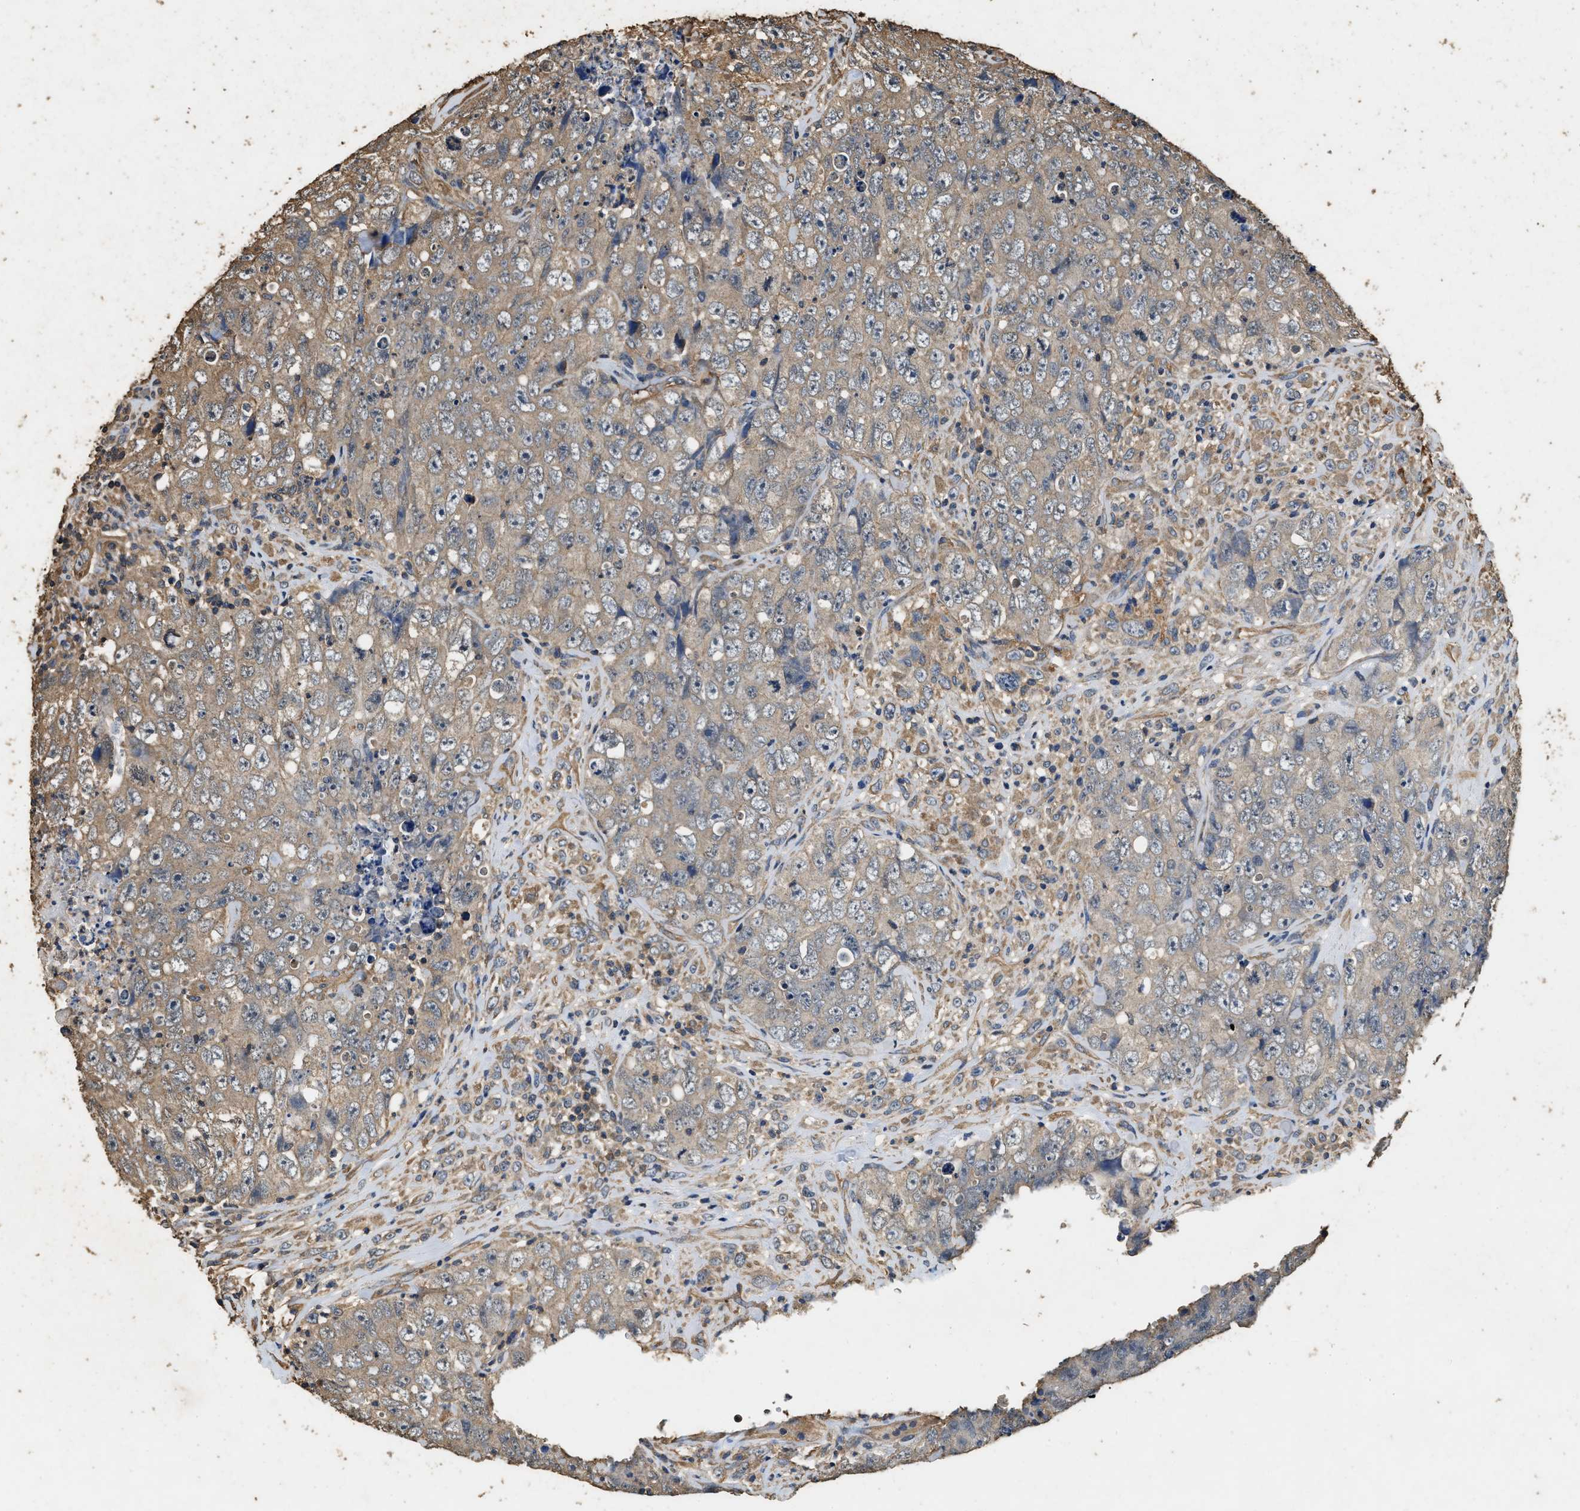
{"staining": {"intensity": "weak", "quantity": ">75%", "location": "cytoplasmic/membranous"}, "tissue": "testis cancer", "cell_type": "Tumor cells", "image_type": "cancer", "snomed": [{"axis": "morphology", "description": "Carcinoma, Embryonal, NOS"}, {"axis": "topography", "description": "Testis"}], "caption": "IHC histopathology image of neoplastic tissue: human testis cancer (embryonal carcinoma) stained using IHC exhibits low levels of weak protein expression localized specifically in the cytoplasmic/membranous of tumor cells, appearing as a cytoplasmic/membranous brown color.", "gene": "MIB1", "patient": {"sex": "male", "age": 32}}